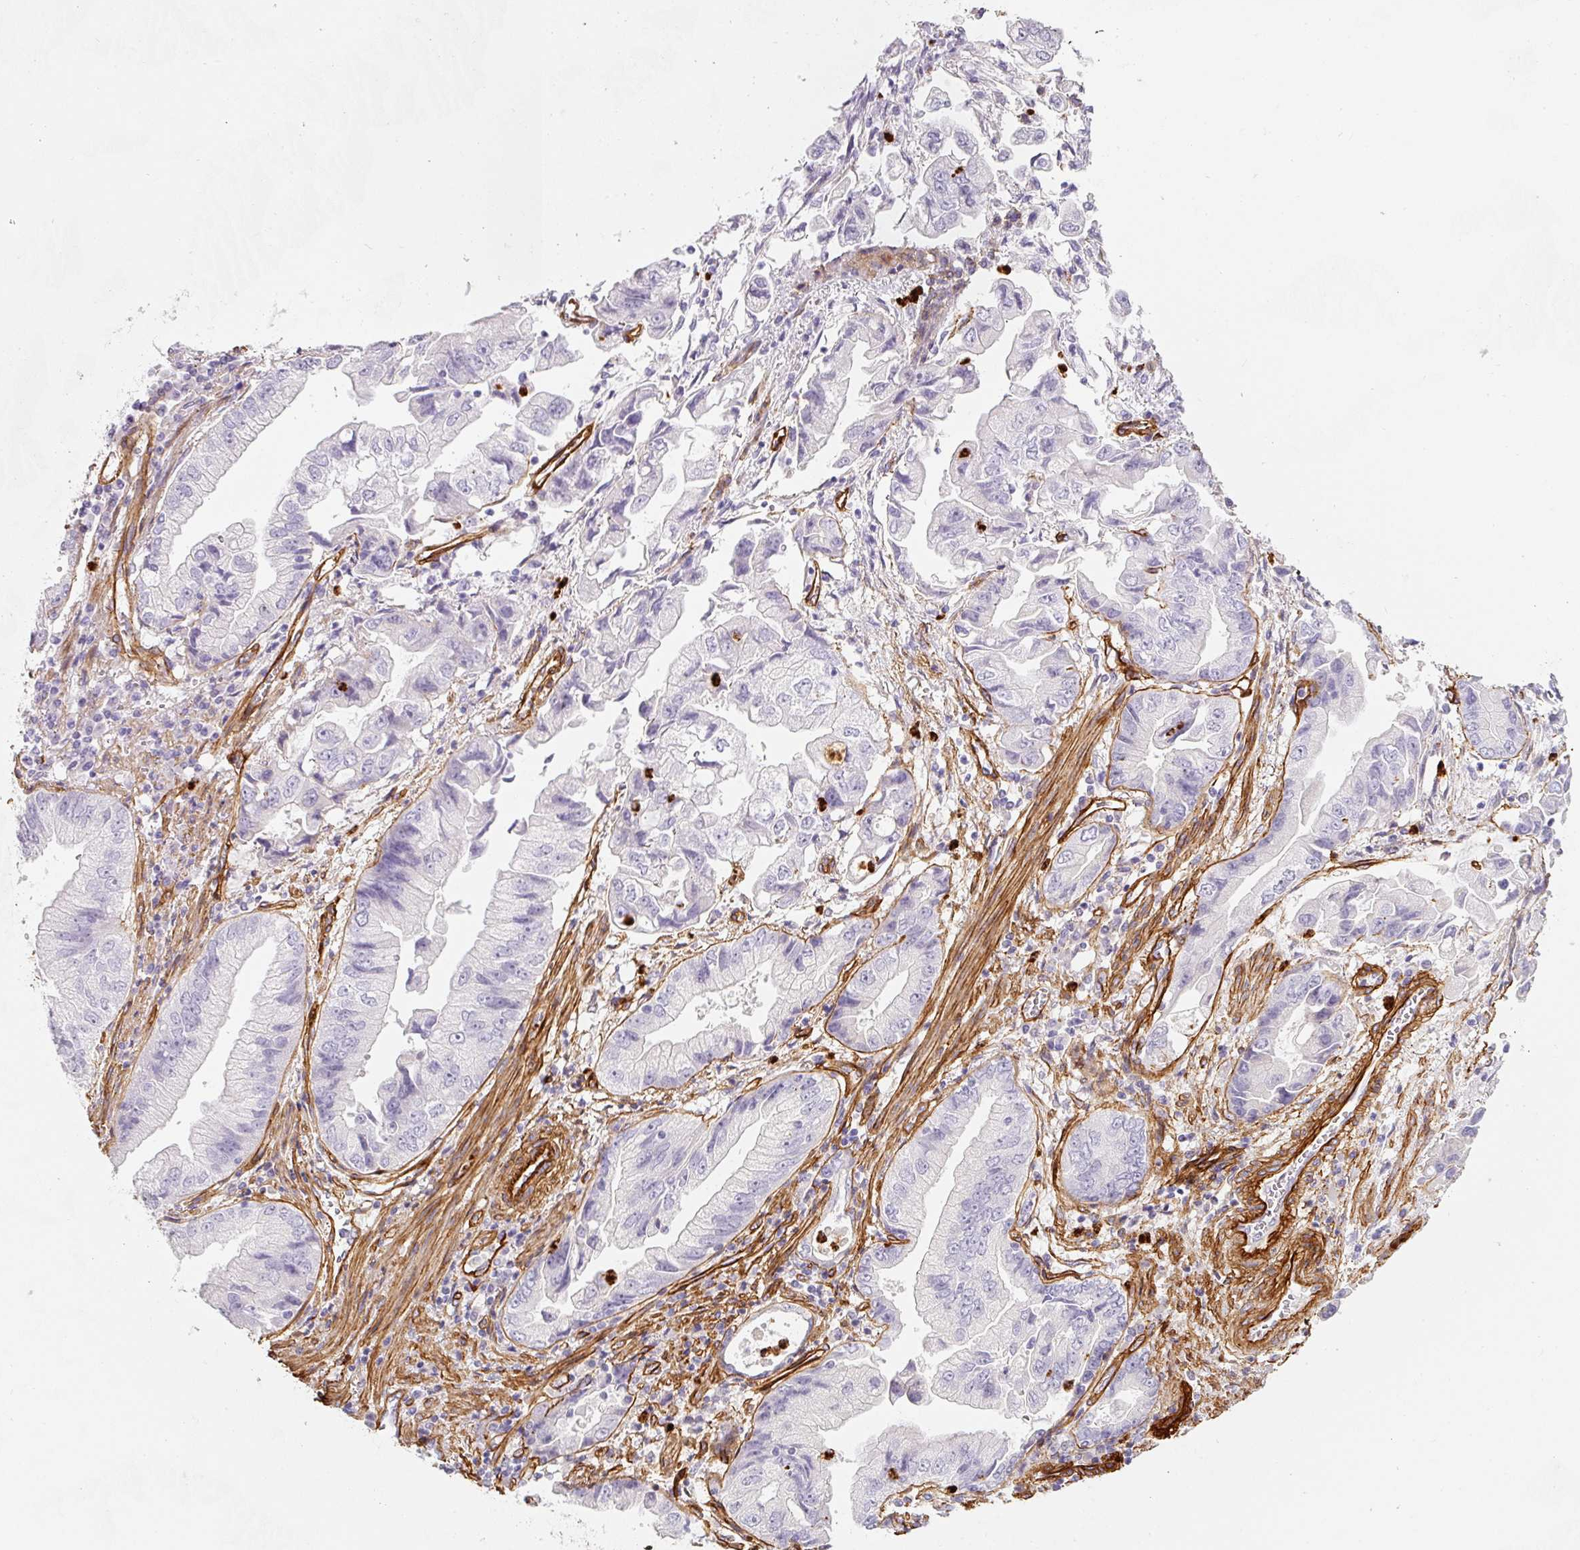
{"staining": {"intensity": "negative", "quantity": "none", "location": "none"}, "tissue": "stomach cancer", "cell_type": "Tumor cells", "image_type": "cancer", "snomed": [{"axis": "morphology", "description": "Adenocarcinoma, NOS"}, {"axis": "topography", "description": "Stomach"}], "caption": "Tumor cells show no significant staining in stomach cancer (adenocarcinoma).", "gene": "LOXL4", "patient": {"sex": "male", "age": 62}}